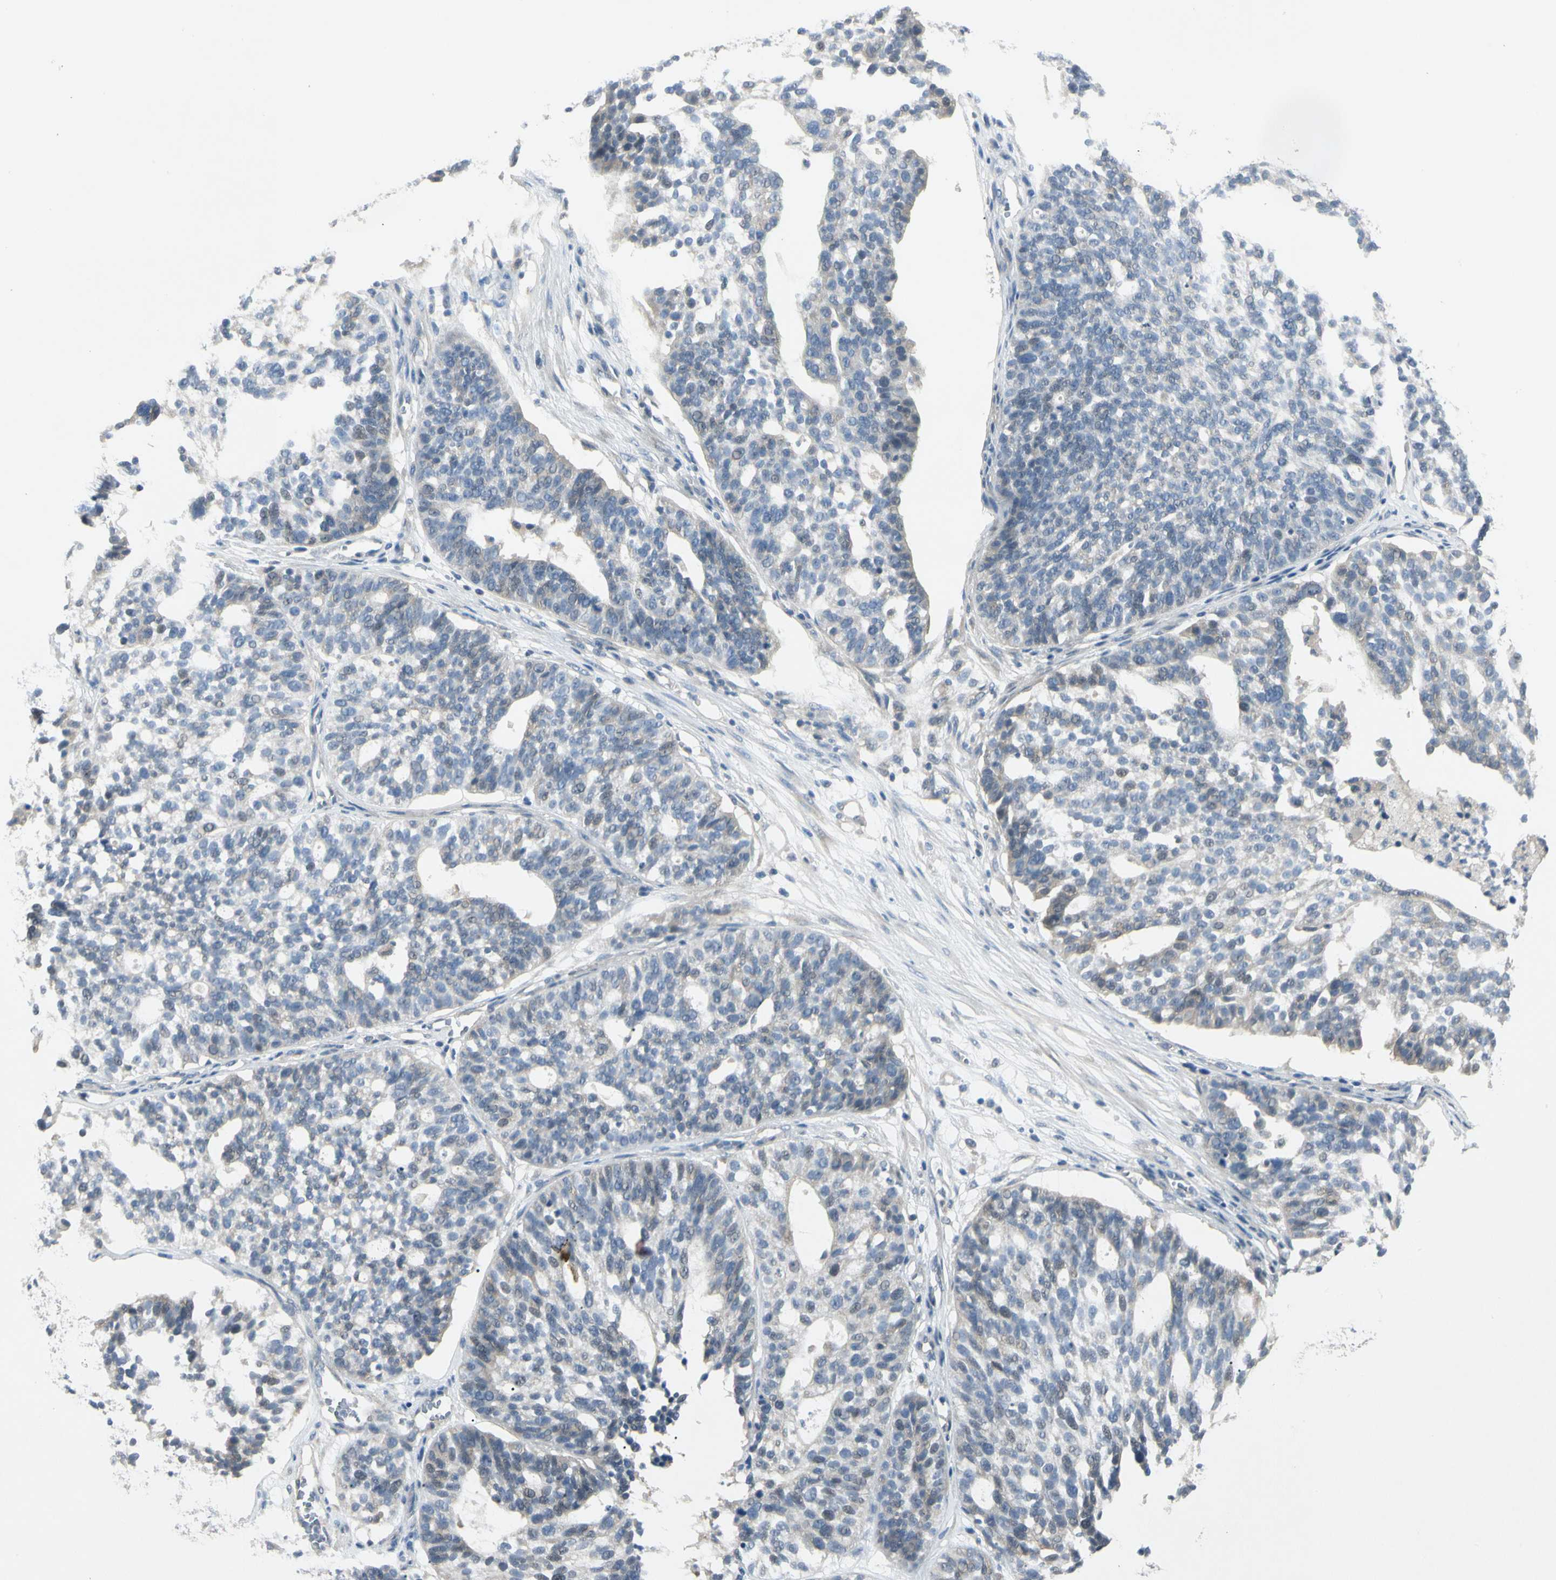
{"staining": {"intensity": "weak", "quantity": "<25%", "location": "cytoplasmic/membranous"}, "tissue": "ovarian cancer", "cell_type": "Tumor cells", "image_type": "cancer", "snomed": [{"axis": "morphology", "description": "Cystadenocarcinoma, serous, NOS"}, {"axis": "topography", "description": "Ovary"}], "caption": "DAB immunohistochemical staining of human serous cystadenocarcinoma (ovarian) exhibits no significant positivity in tumor cells. Brightfield microscopy of immunohistochemistry stained with DAB (3,3'-diaminobenzidine) (brown) and hematoxylin (blue), captured at high magnification.", "gene": "PRSS21", "patient": {"sex": "female", "age": 59}}